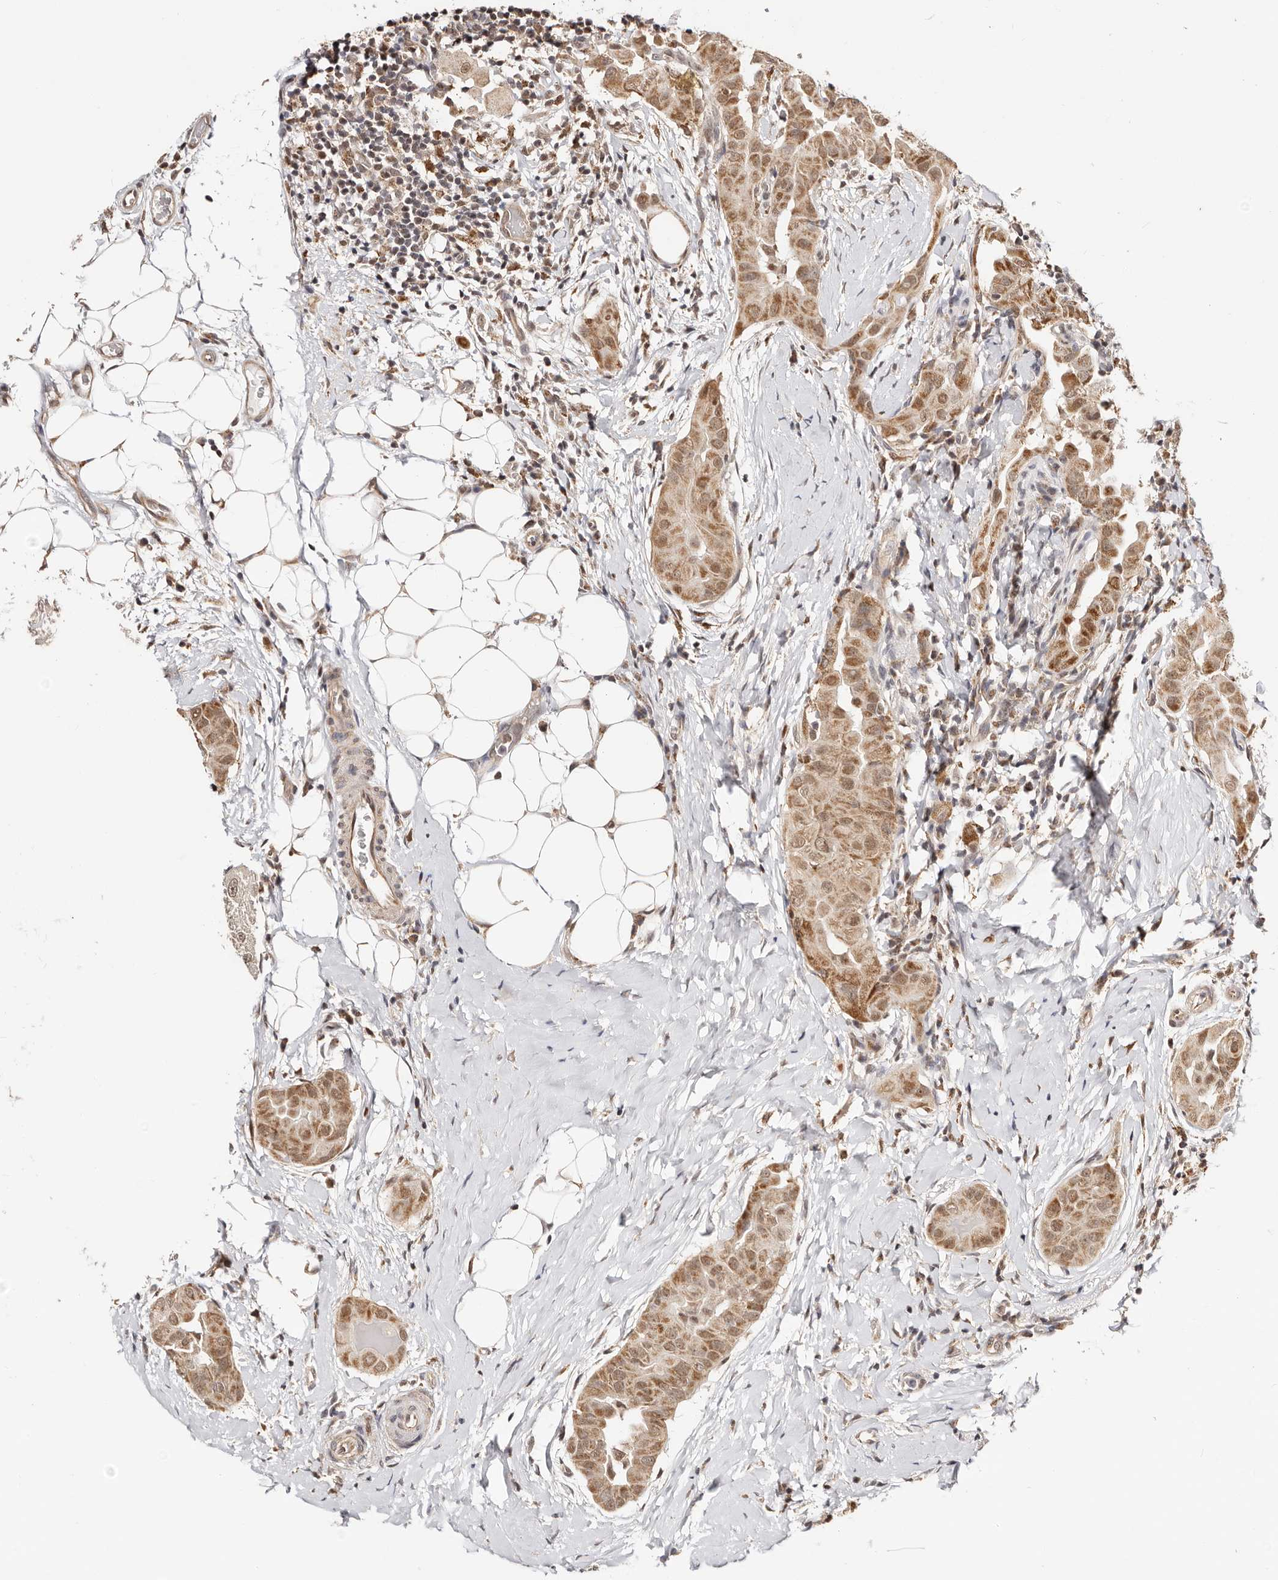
{"staining": {"intensity": "moderate", "quantity": ">75%", "location": "cytoplasmic/membranous"}, "tissue": "thyroid cancer", "cell_type": "Tumor cells", "image_type": "cancer", "snomed": [{"axis": "morphology", "description": "Papillary adenocarcinoma, NOS"}, {"axis": "topography", "description": "Thyroid gland"}], "caption": "An immunohistochemistry (IHC) histopathology image of tumor tissue is shown. Protein staining in brown shows moderate cytoplasmic/membranous positivity in thyroid cancer within tumor cells.", "gene": "CTNNBL1", "patient": {"sex": "male", "age": 33}}